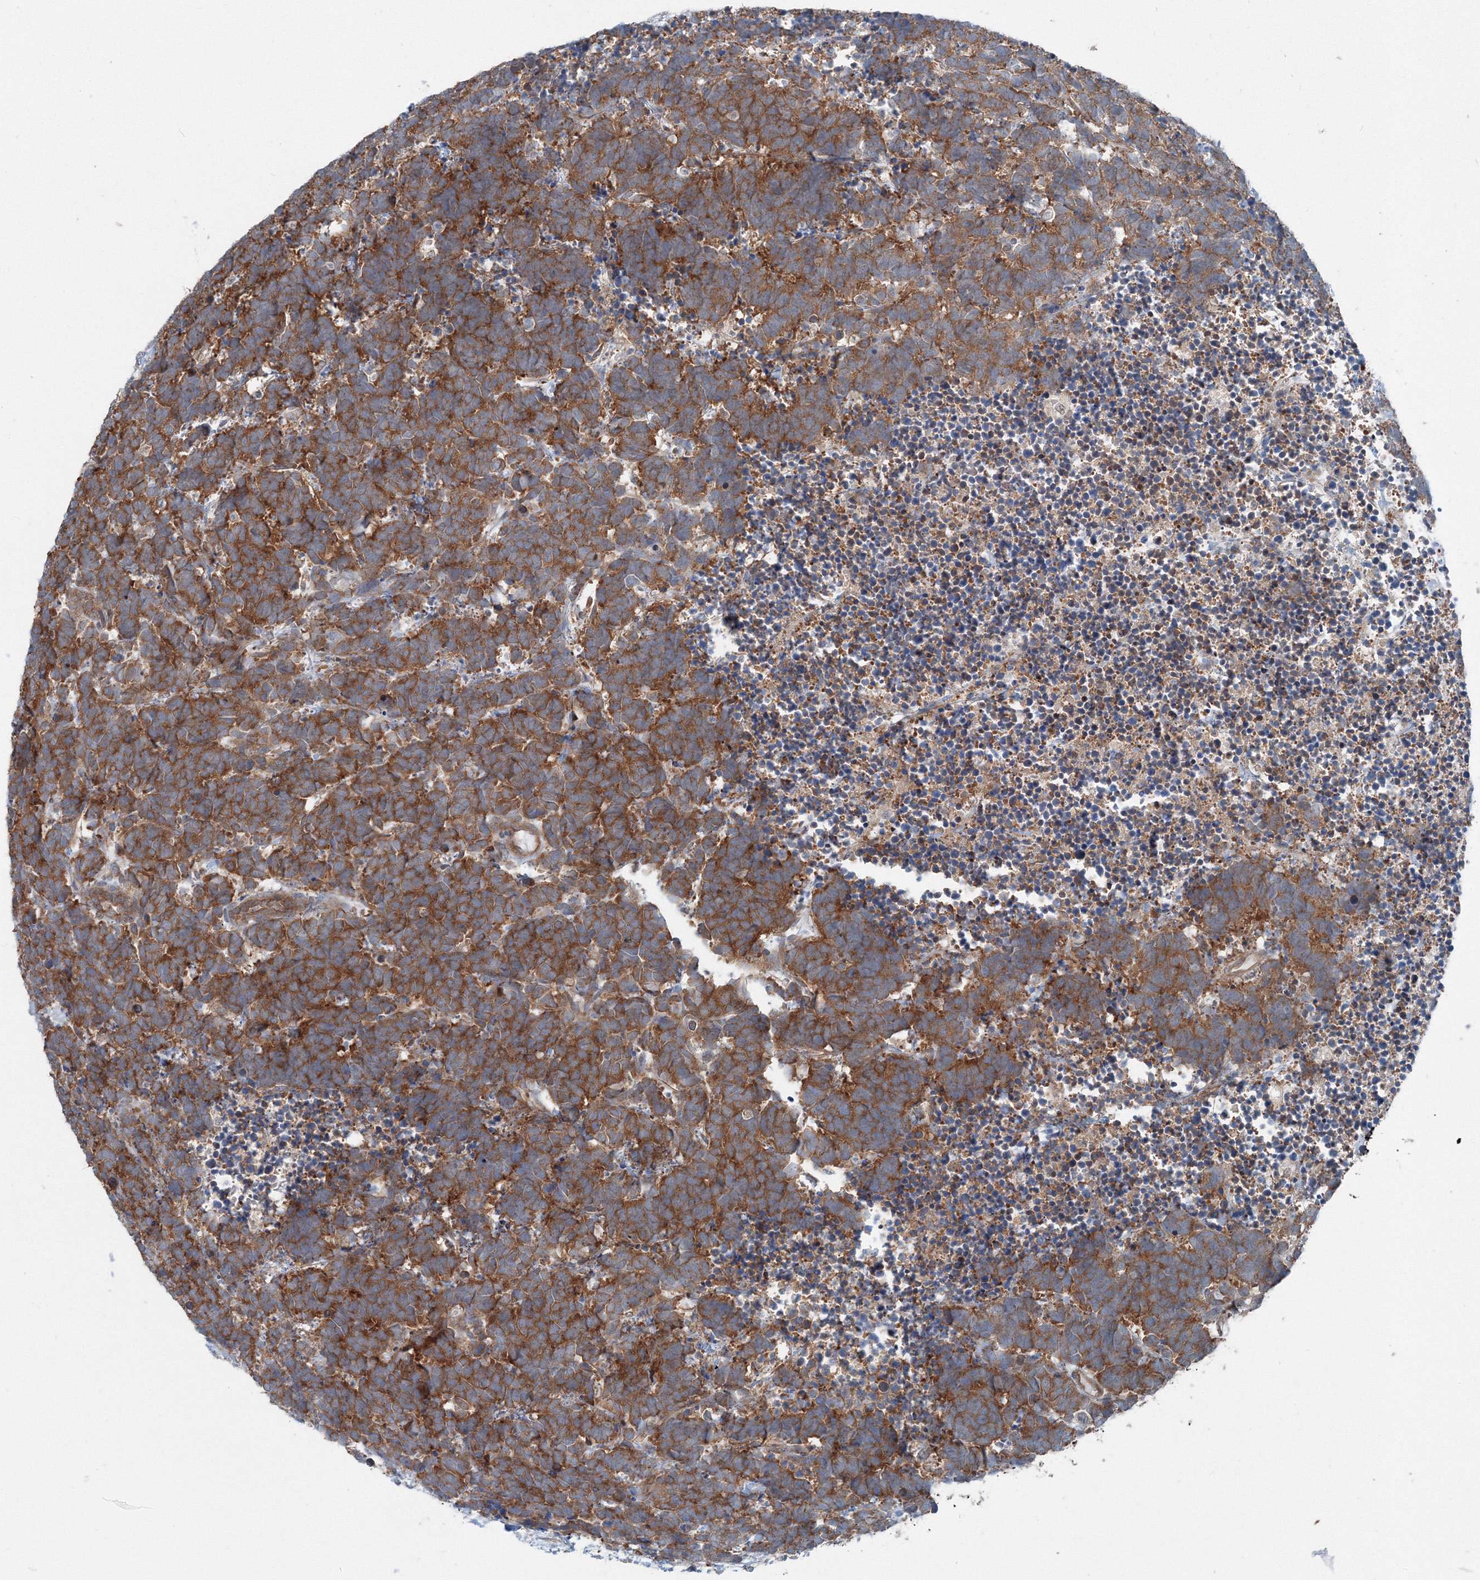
{"staining": {"intensity": "moderate", "quantity": ">75%", "location": "cytoplasmic/membranous"}, "tissue": "carcinoid", "cell_type": "Tumor cells", "image_type": "cancer", "snomed": [{"axis": "morphology", "description": "Carcinoma, NOS"}, {"axis": "morphology", "description": "Carcinoid, malignant, NOS"}, {"axis": "topography", "description": "Urinary bladder"}], "caption": "Immunohistochemical staining of human carcinoma shows moderate cytoplasmic/membranous protein positivity in approximately >75% of tumor cells.", "gene": "TPRKB", "patient": {"sex": "male", "age": 57}}